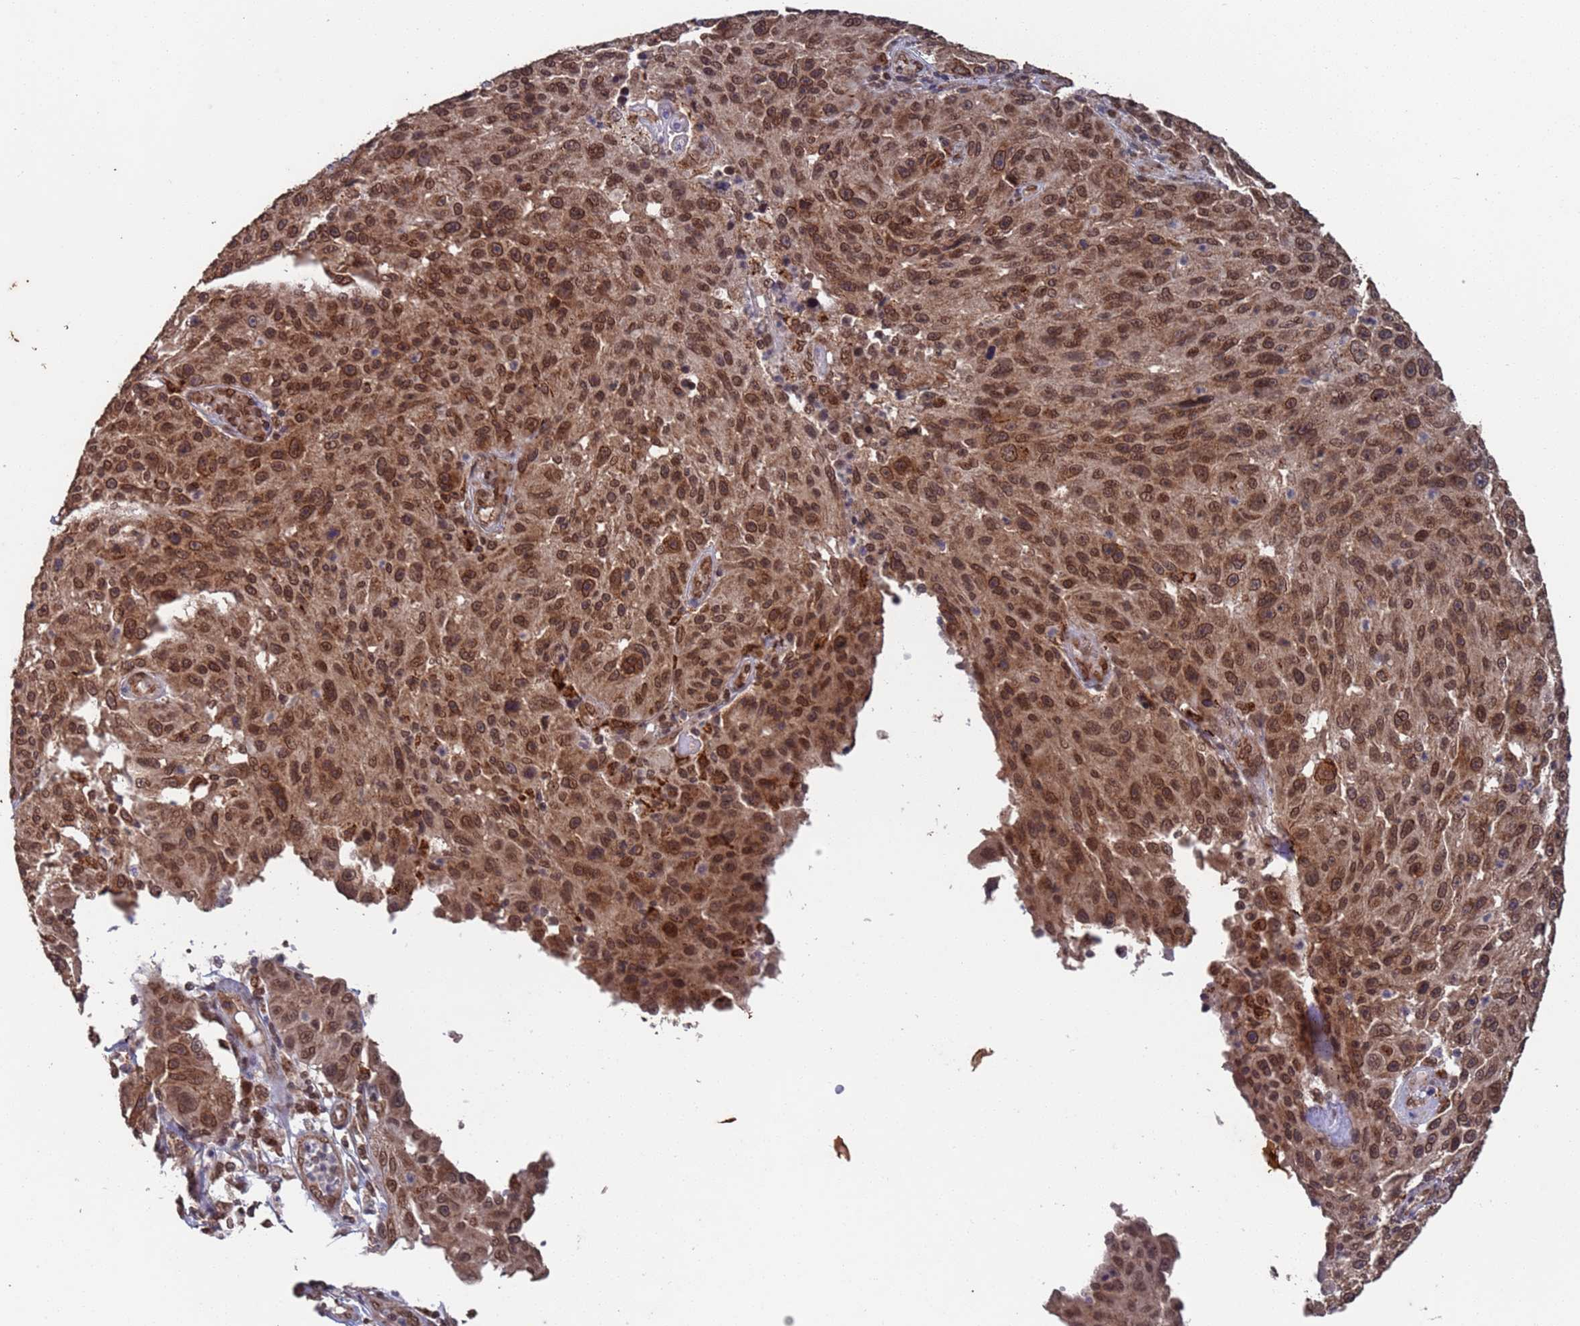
{"staining": {"intensity": "moderate", "quantity": ">75%", "location": "cytoplasmic/membranous,nuclear"}, "tissue": "melanoma", "cell_type": "Tumor cells", "image_type": "cancer", "snomed": [{"axis": "morphology", "description": "Malignant melanoma, NOS"}, {"axis": "topography", "description": "Skin"}], "caption": "Approximately >75% of tumor cells in human melanoma exhibit moderate cytoplasmic/membranous and nuclear protein expression as visualized by brown immunohistochemical staining.", "gene": "FUBP3", "patient": {"sex": "male", "age": 53}}